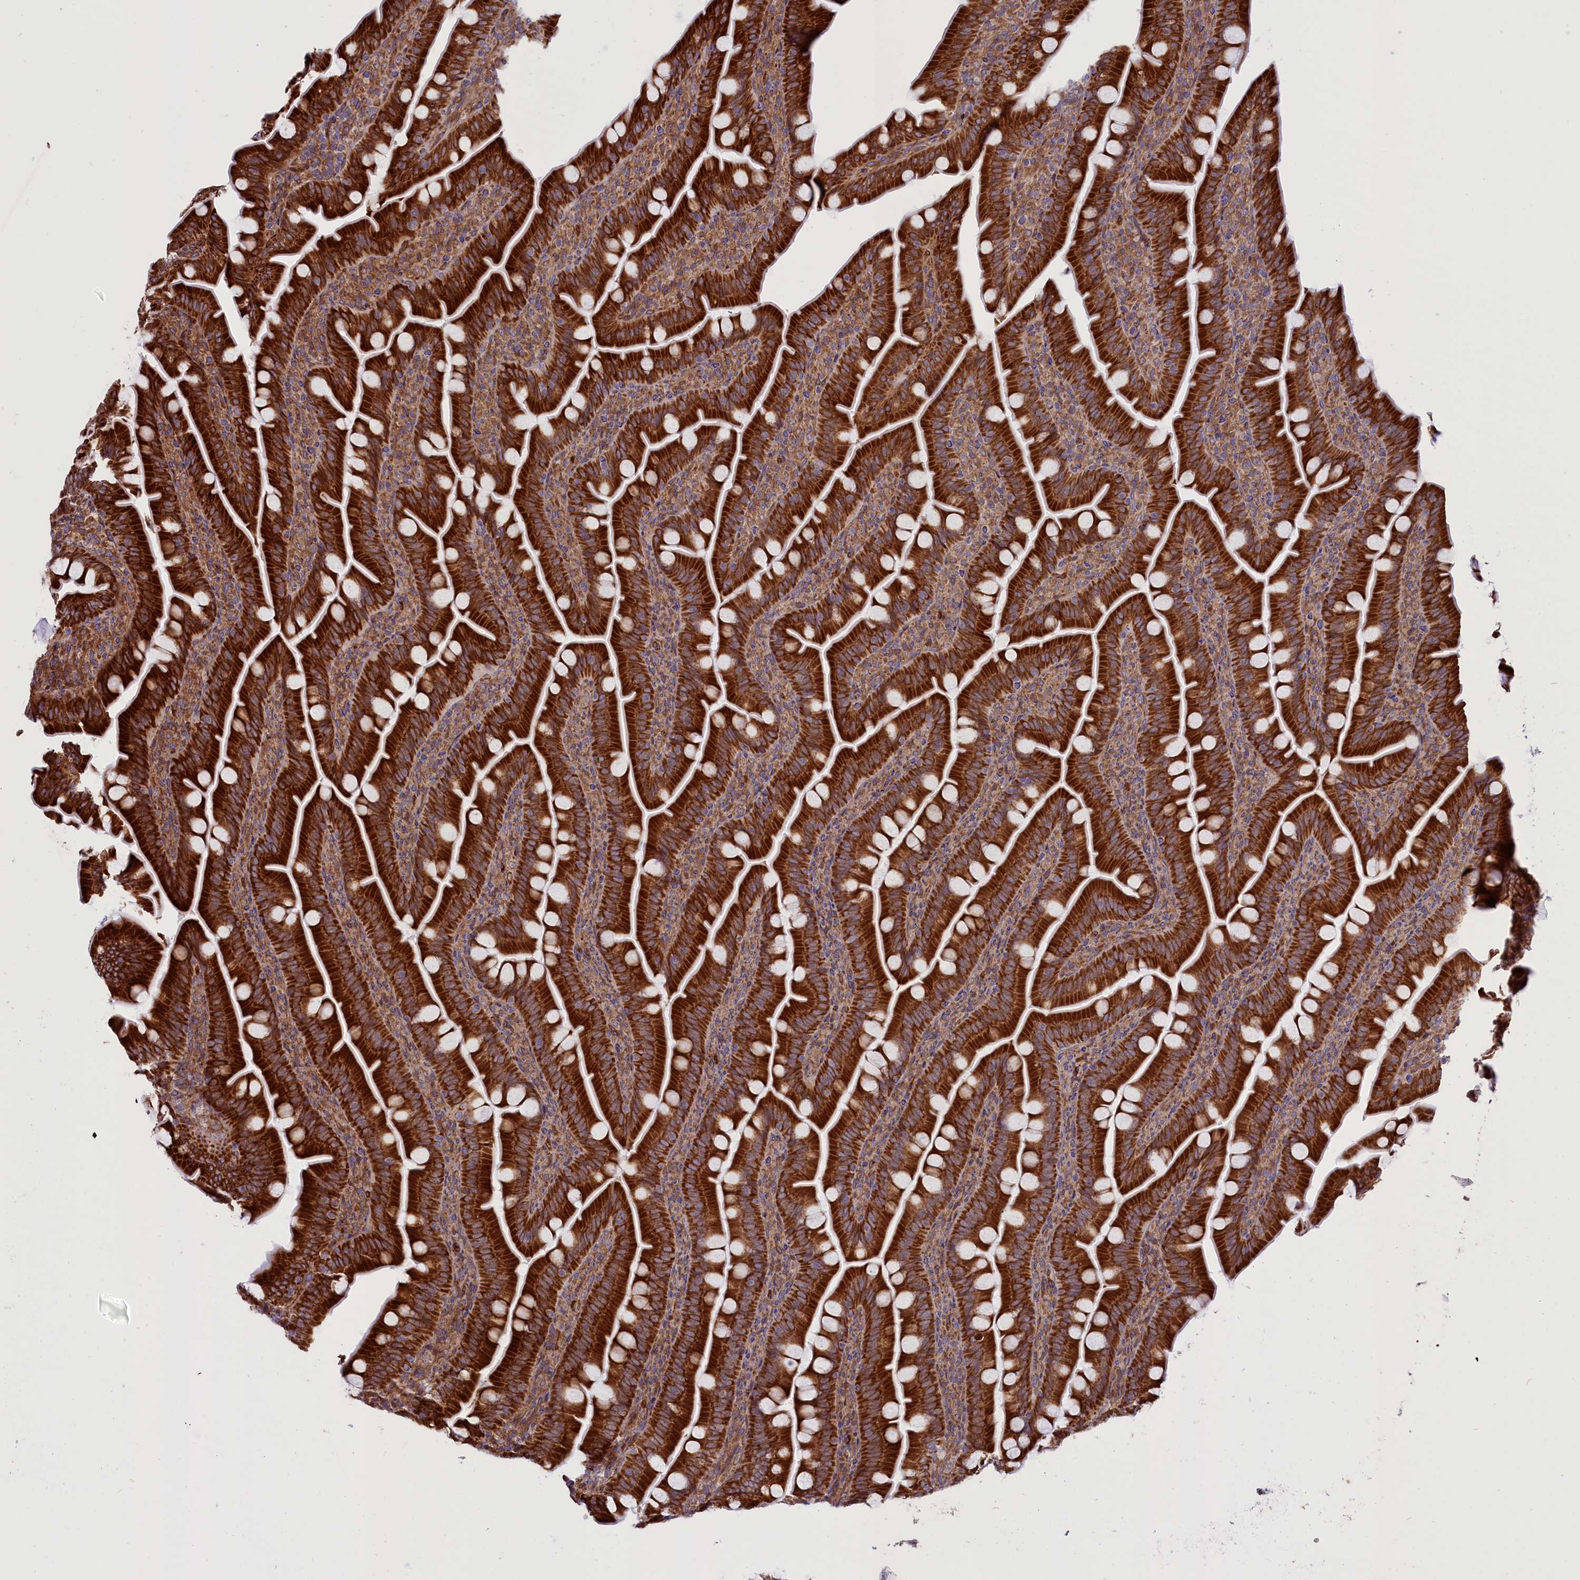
{"staining": {"intensity": "strong", "quantity": ">75%", "location": "cytoplasmic/membranous"}, "tissue": "appendix", "cell_type": "Glandular cells", "image_type": "normal", "snomed": [{"axis": "morphology", "description": "Normal tissue, NOS"}, {"axis": "topography", "description": "Appendix"}], "caption": "A histopathology image of appendix stained for a protein displays strong cytoplasmic/membranous brown staining in glandular cells. The staining was performed using DAB to visualize the protein expression in brown, while the nuclei were stained in blue with hematoxylin (Magnification: 20x).", "gene": "PTPRU", "patient": {"sex": "female", "age": 33}}